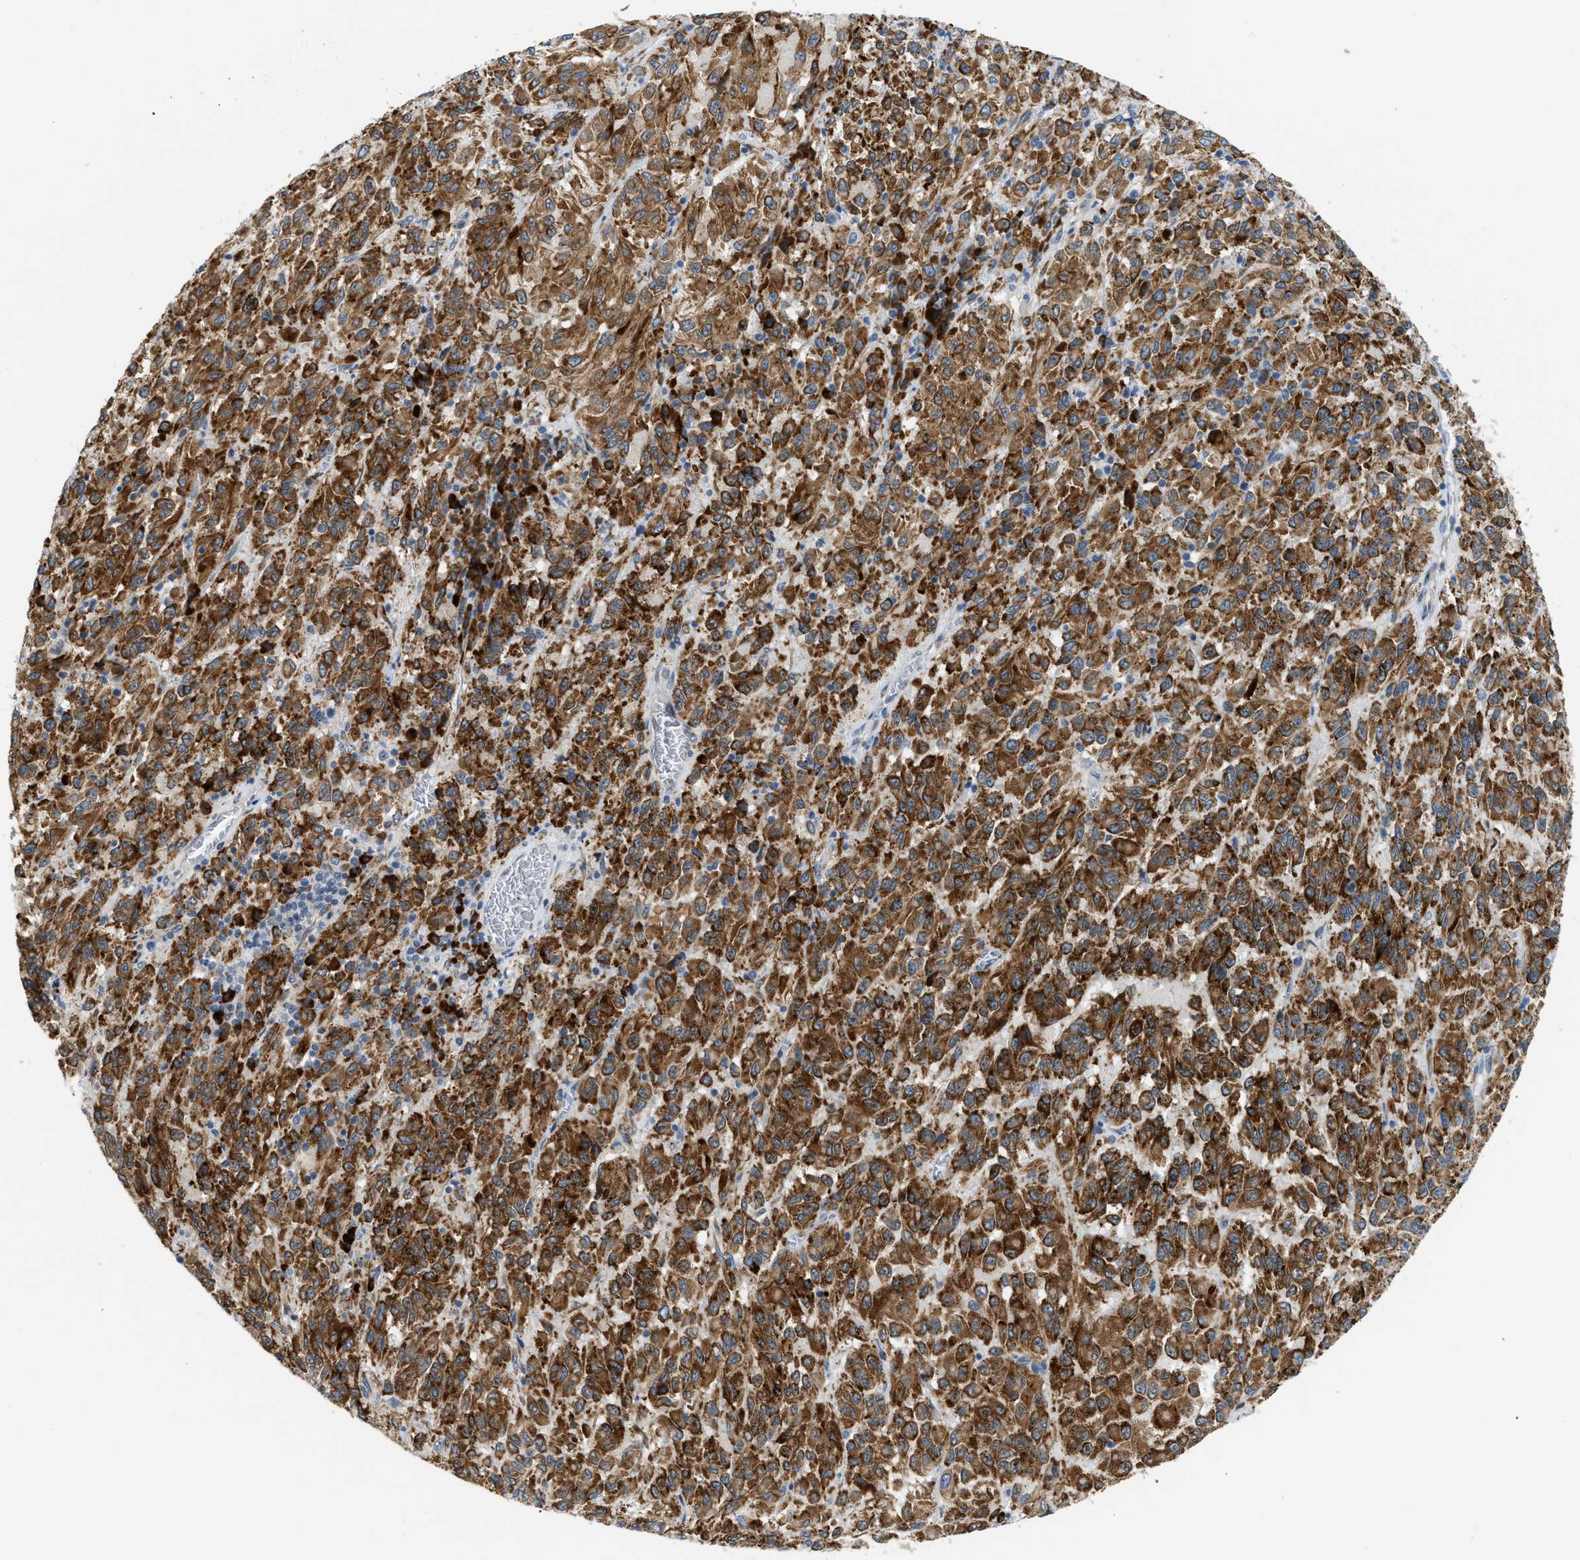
{"staining": {"intensity": "moderate", "quantity": ">75%", "location": "cytoplasmic/membranous"}, "tissue": "melanoma", "cell_type": "Tumor cells", "image_type": "cancer", "snomed": [{"axis": "morphology", "description": "Malignant melanoma, Metastatic site"}, {"axis": "topography", "description": "Lung"}], "caption": "Approximately >75% of tumor cells in human melanoma reveal moderate cytoplasmic/membranous protein staining as visualized by brown immunohistochemical staining.", "gene": "KCNC2", "patient": {"sex": "male", "age": 64}}